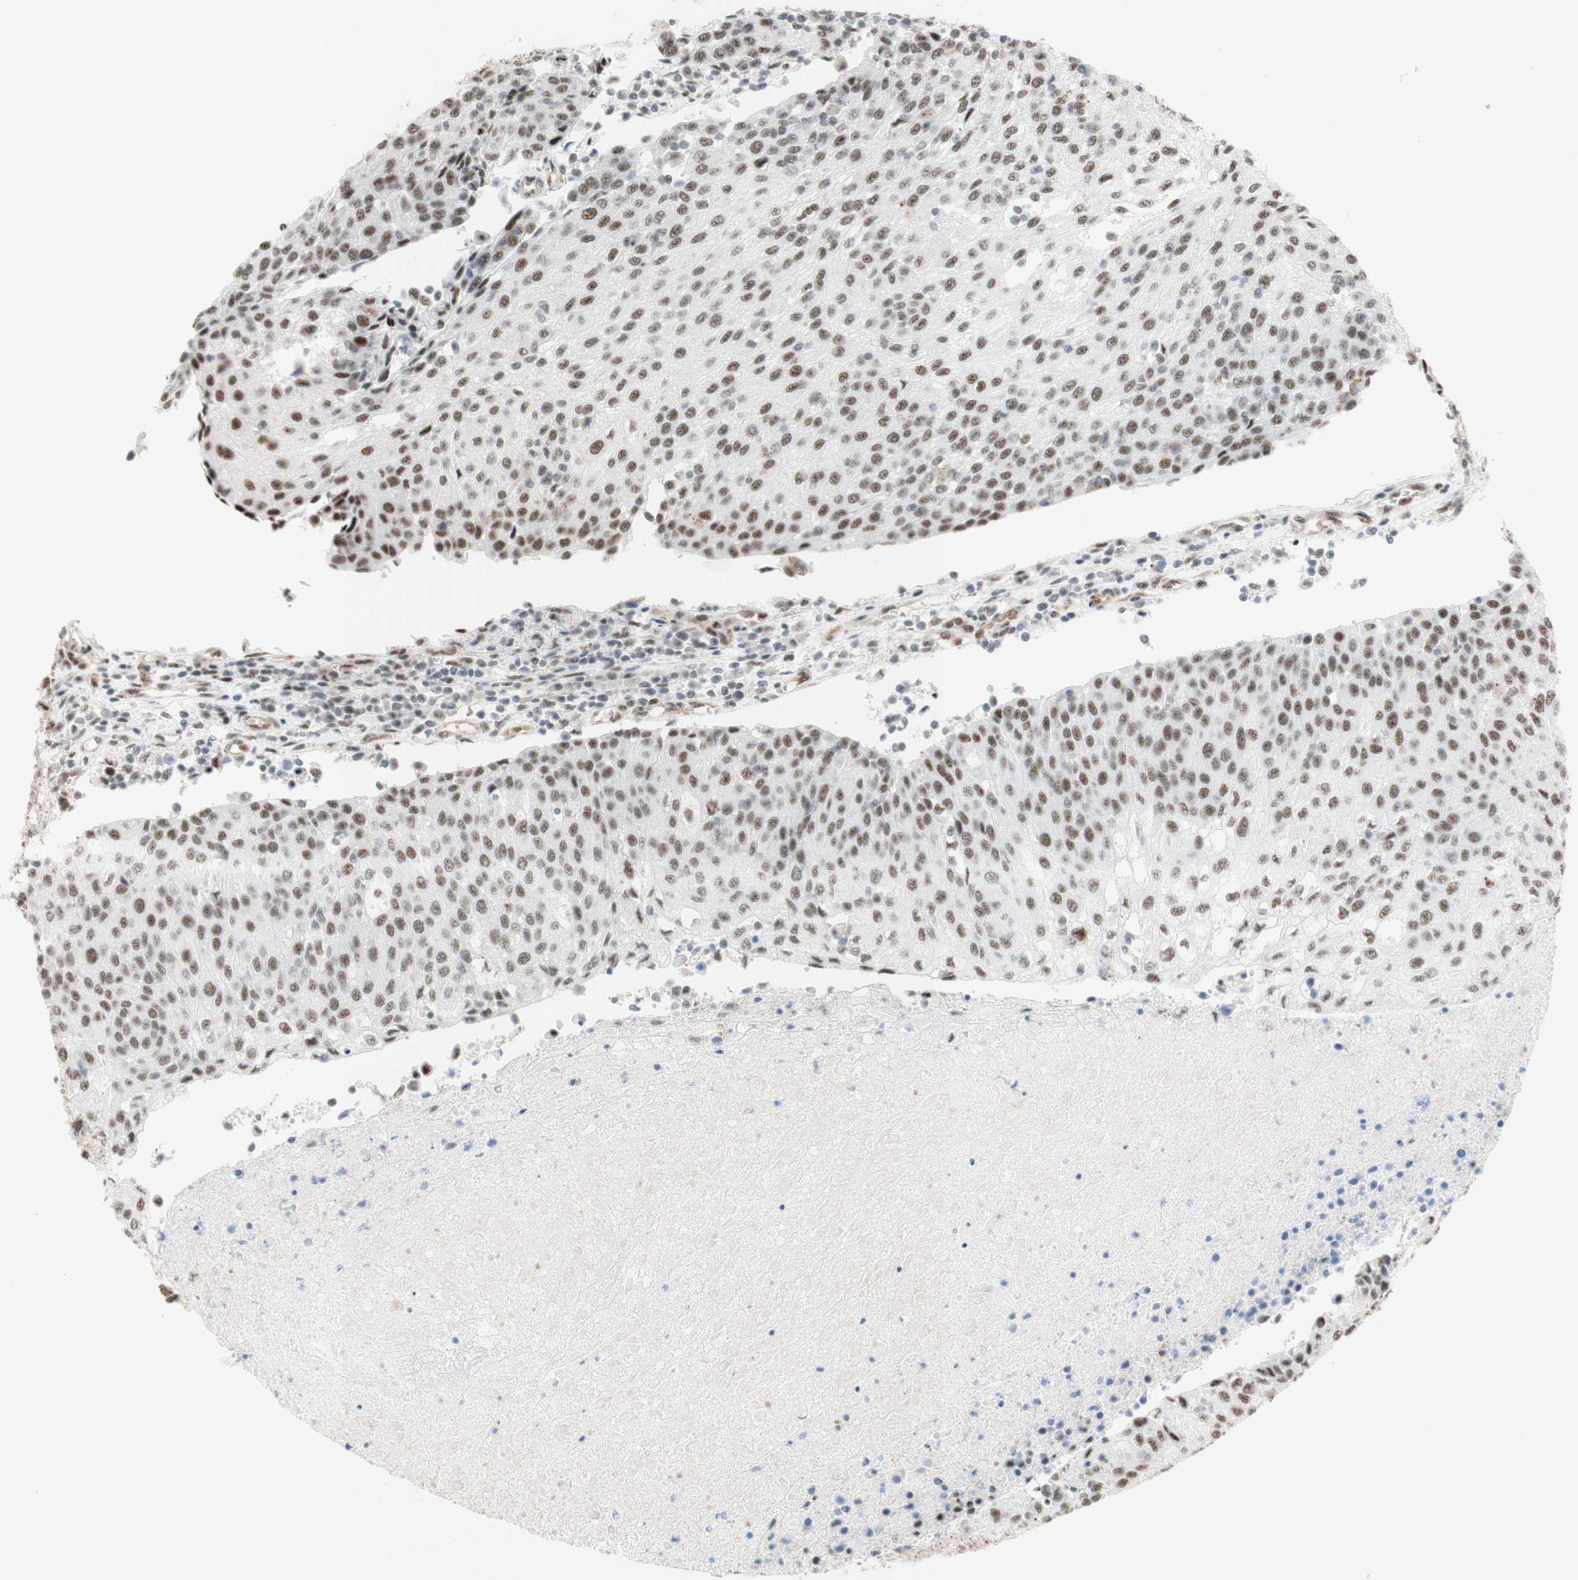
{"staining": {"intensity": "moderate", "quantity": ">75%", "location": "nuclear"}, "tissue": "urothelial cancer", "cell_type": "Tumor cells", "image_type": "cancer", "snomed": [{"axis": "morphology", "description": "Urothelial carcinoma, High grade"}, {"axis": "topography", "description": "Urinary bladder"}], "caption": "Moderate nuclear positivity for a protein is present in about >75% of tumor cells of high-grade urothelial carcinoma using immunohistochemistry.", "gene": "SAP18", "patient": {"sex": "female", "age": 85}}